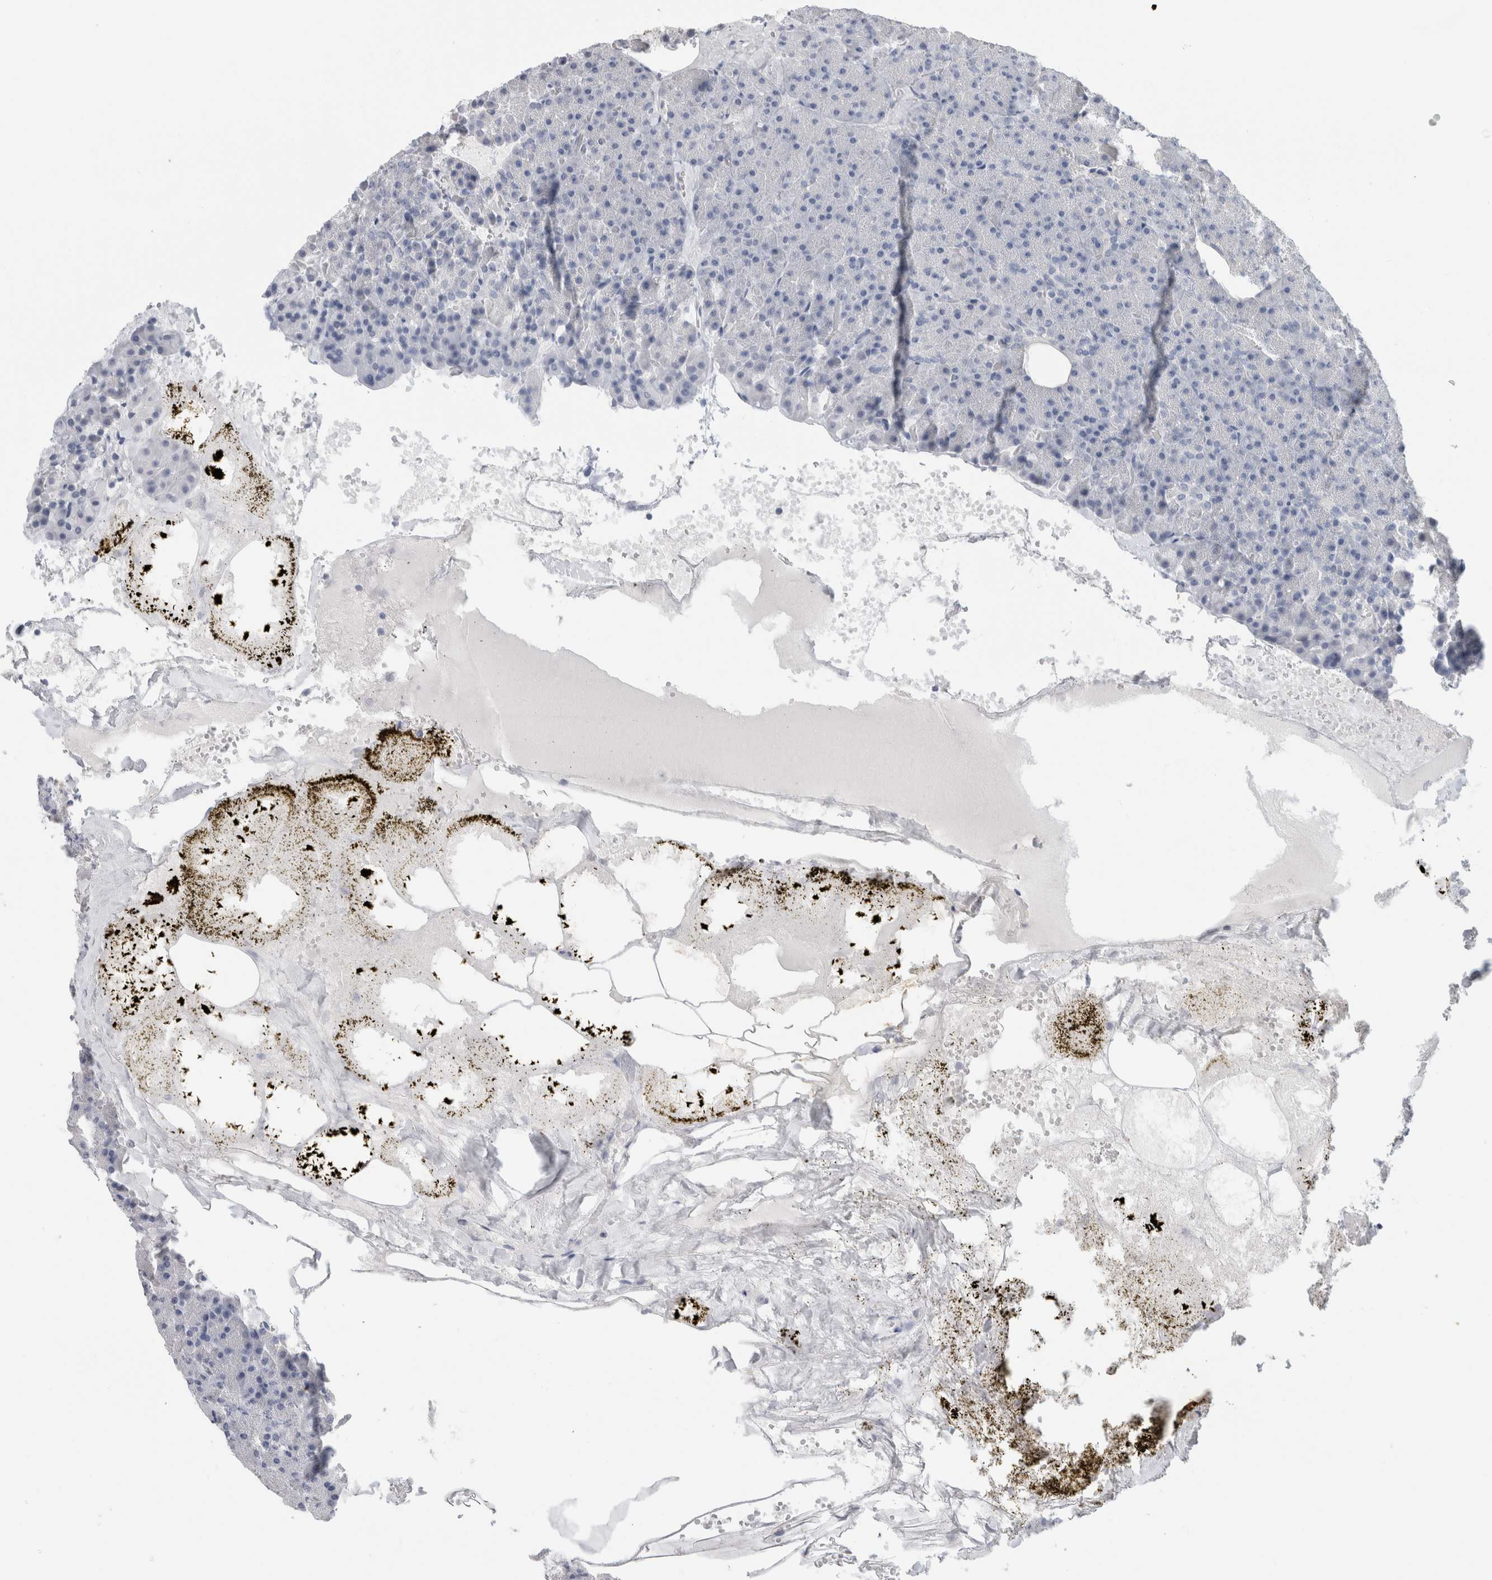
{"staining": {"intensity": "negative", "quantity": "none", "location": "none"}, "tissue": "pancreas", "cell_type": "Exocrine glandular cells", "image_type": "normal", "snomed": [{"axis": "morphology", "description": "Normal tissue, NOS"}, {"axis": "morphology", "description": "Carcinoid, malignant, NOS"}, {"axis": "topography", "description": "Pancreas"}], "caption": "Exocrine glandular cells are negative for brown protein staining in unremarkable pancreas. (Stains: DAB IHC with hematoxylin counter stain, Microscopy: brightfield microscopy at high magnification).", "gene": "BCAN", "patient": {"sex": "female", "age": 35}}